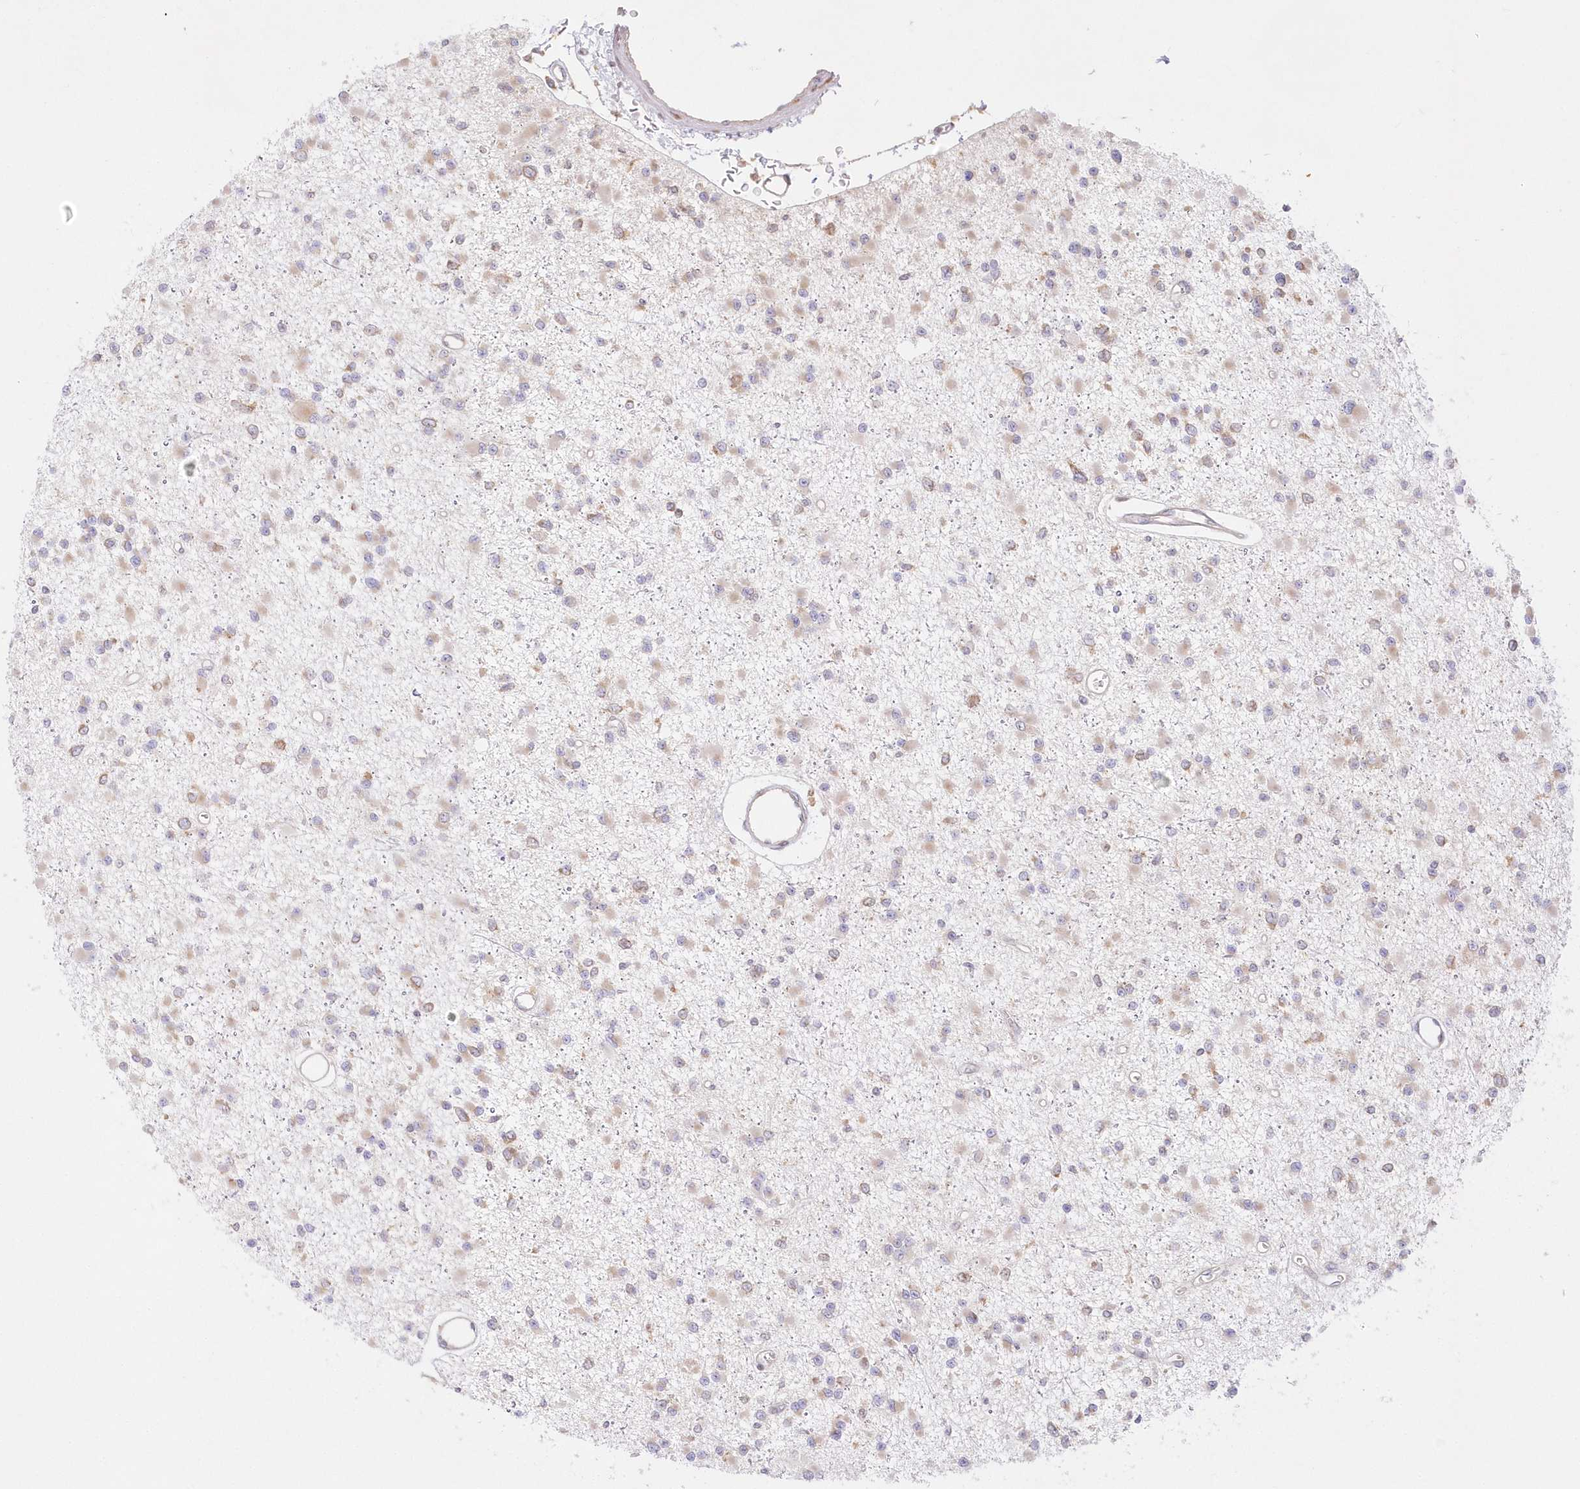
{"staining": {"intensity": "weak", "quantity": "<25%", "location": "cytoplasmic/membranous"}, "tissue": "glioma", "cell_type": "Tumor cells", "image_type": "cancer", "snomed": [{"axis": "morphology", "description": "Glioma, malignant, Low grade"}, {"axis": "topography", "description": "Brain"}], "caption": "The micrograph demonstrates no significant positivity in tumor cells of malignant low-grade glioma.", "gene": "RNPEP", "patient": {"sex": "female", "age": 22}}